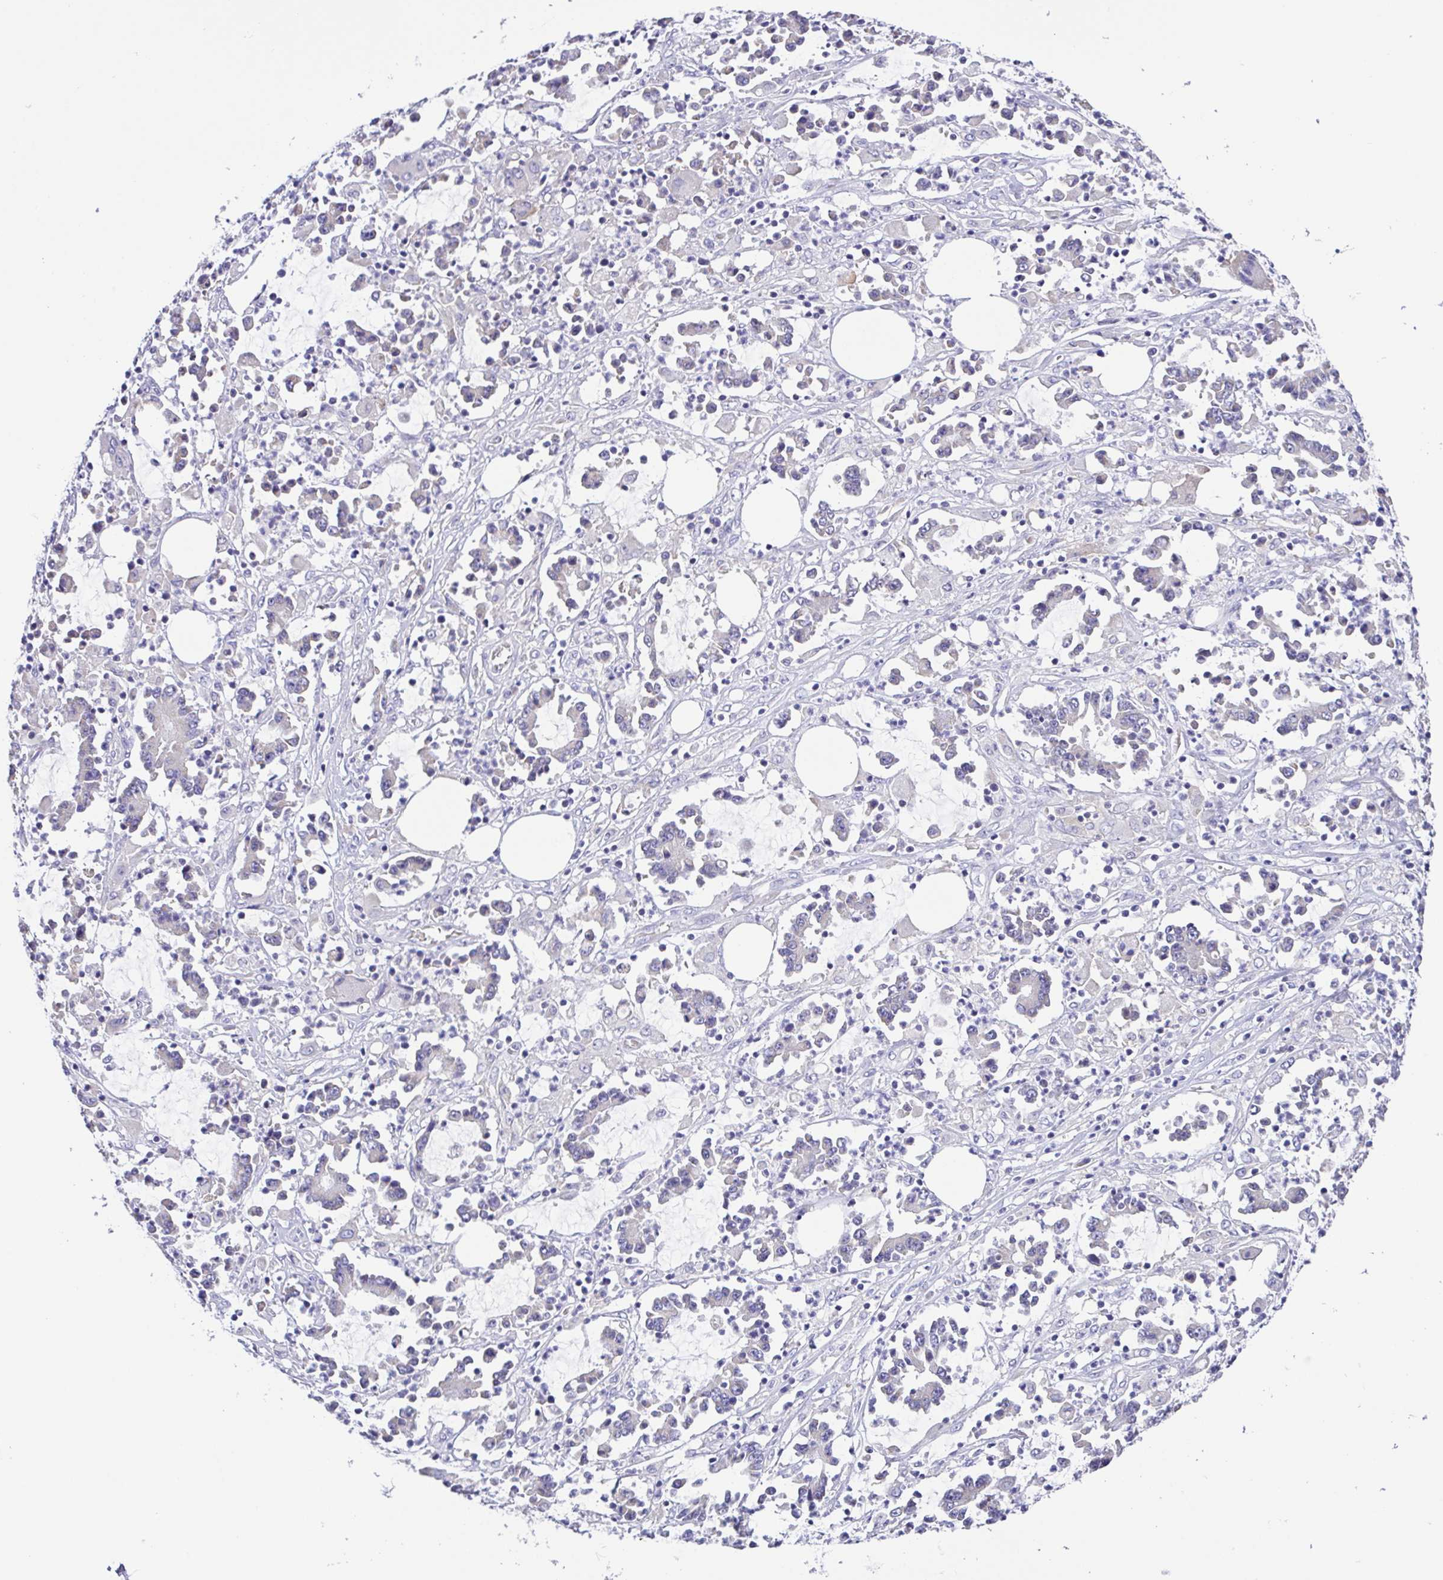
{"staining": {"intensity": "negative", "quantity": "none", "location": "none"}, "tissue": "stomach cancer", "cell_type": "Tumor cells", "image_type": "cancer", "snomed": [{"axis": "morphology", "description": "Adenocarcinoma, NOS"}, {"axis": "topography", "description": "Stomach, upper"}], "caption": "Image shows no protein expression in tumor cells of stomach cancer tissue.", "gene": "CD72", "patient": {"sex": "male", "age": 68}}